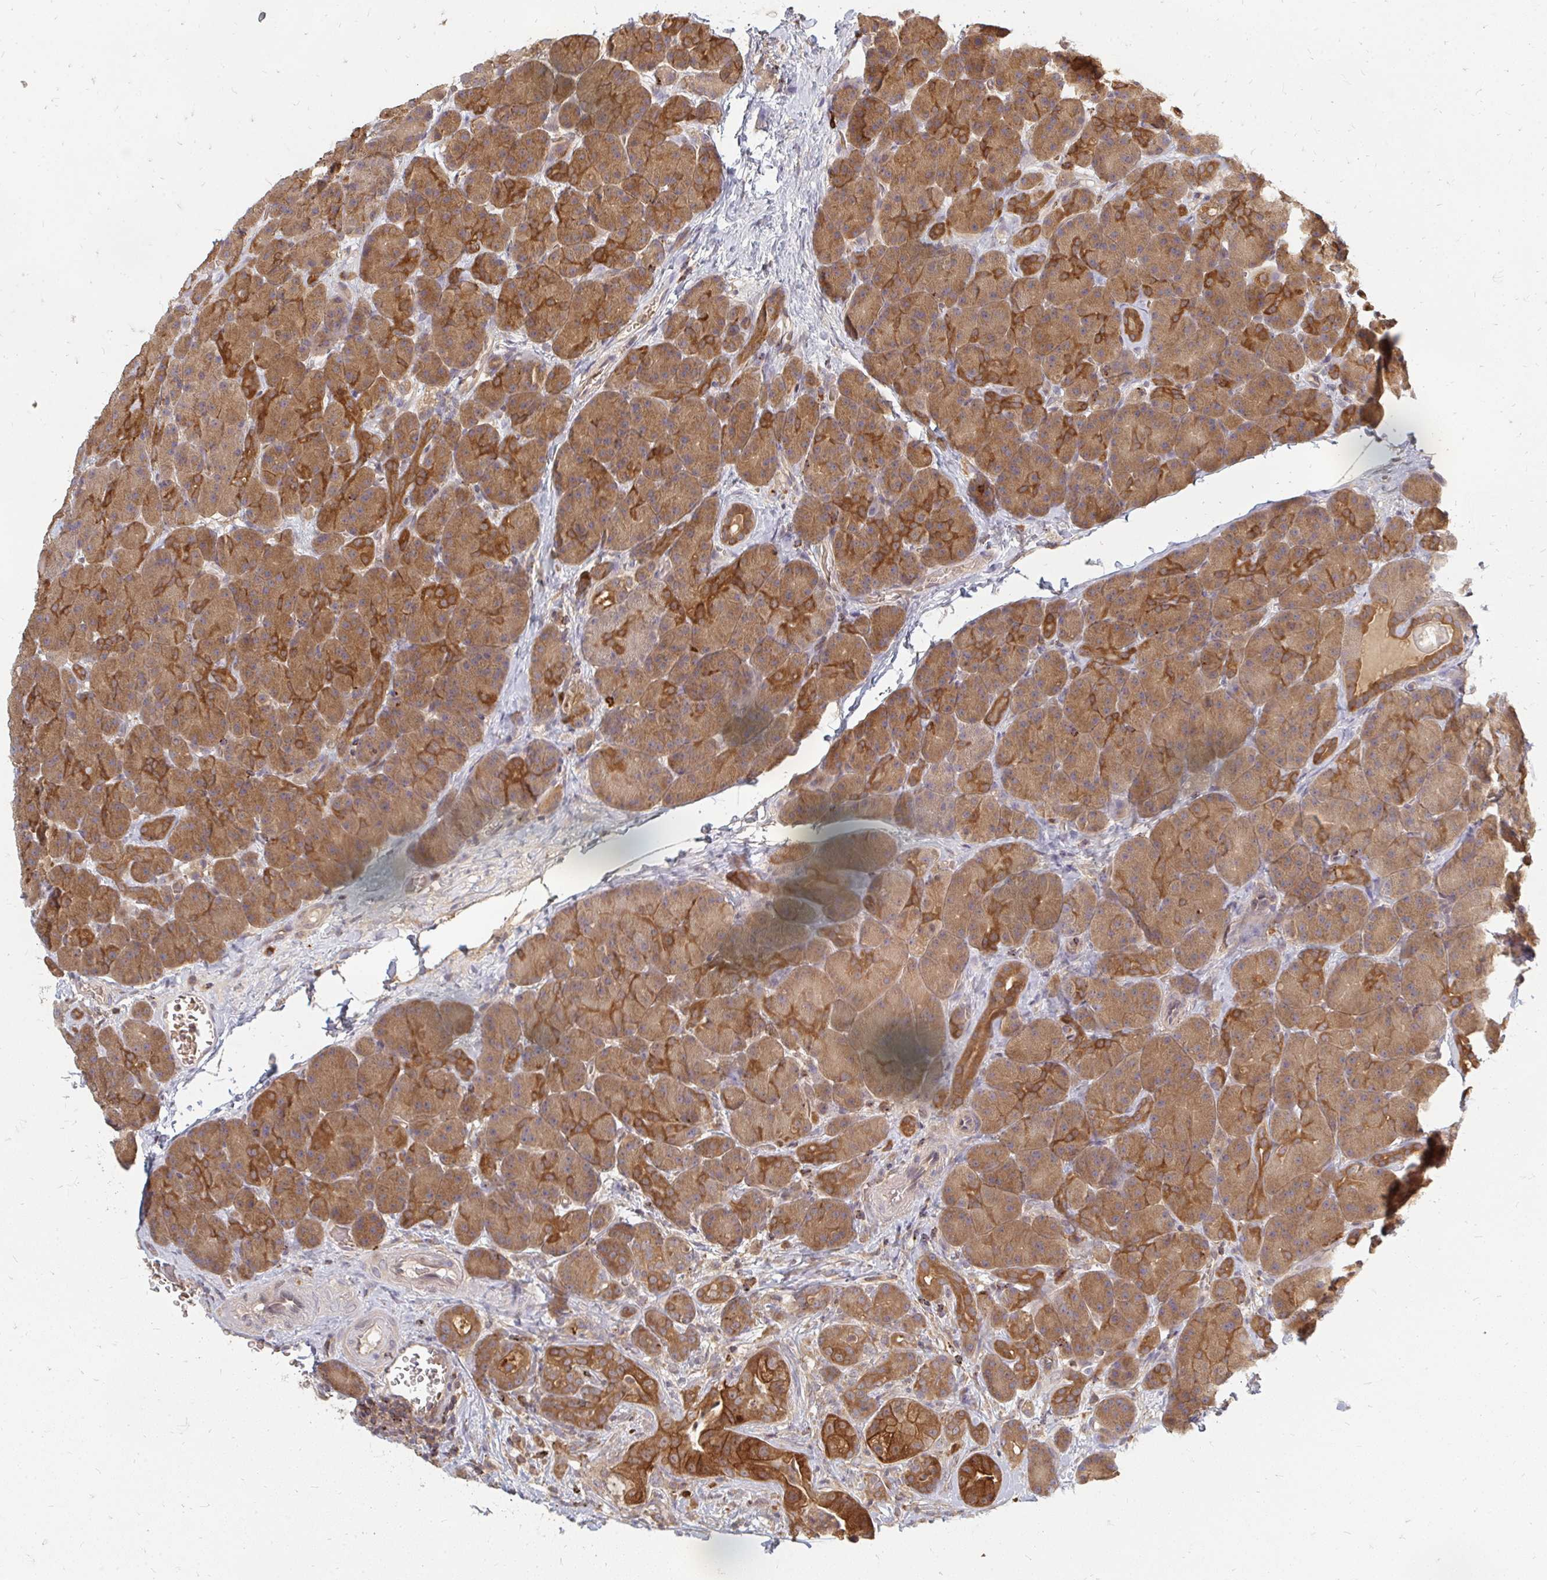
{"staining": {"intensity": "moderate", "quantity": ">75%", "location": "cytoplasmic/membranous"}, "tissue": "pancreas", "cell_type": "Exocrine glandular cells", "image_type": "normal", "snomed": [{"axis": "morphology", "description": "Normal tissue, NOS"}, {"axis": "topography", "description": "Pancreas"}], "caption": "Protein staining of benign pancreas exhibits moderate cytoplasmic/membranous expression in about >75% of exocrine glandular cells. (Brightfield microscopy of DAB IHC at high magnification).", "gene": "ZNF285", "patient": {"sex": "male", "age": 57}}